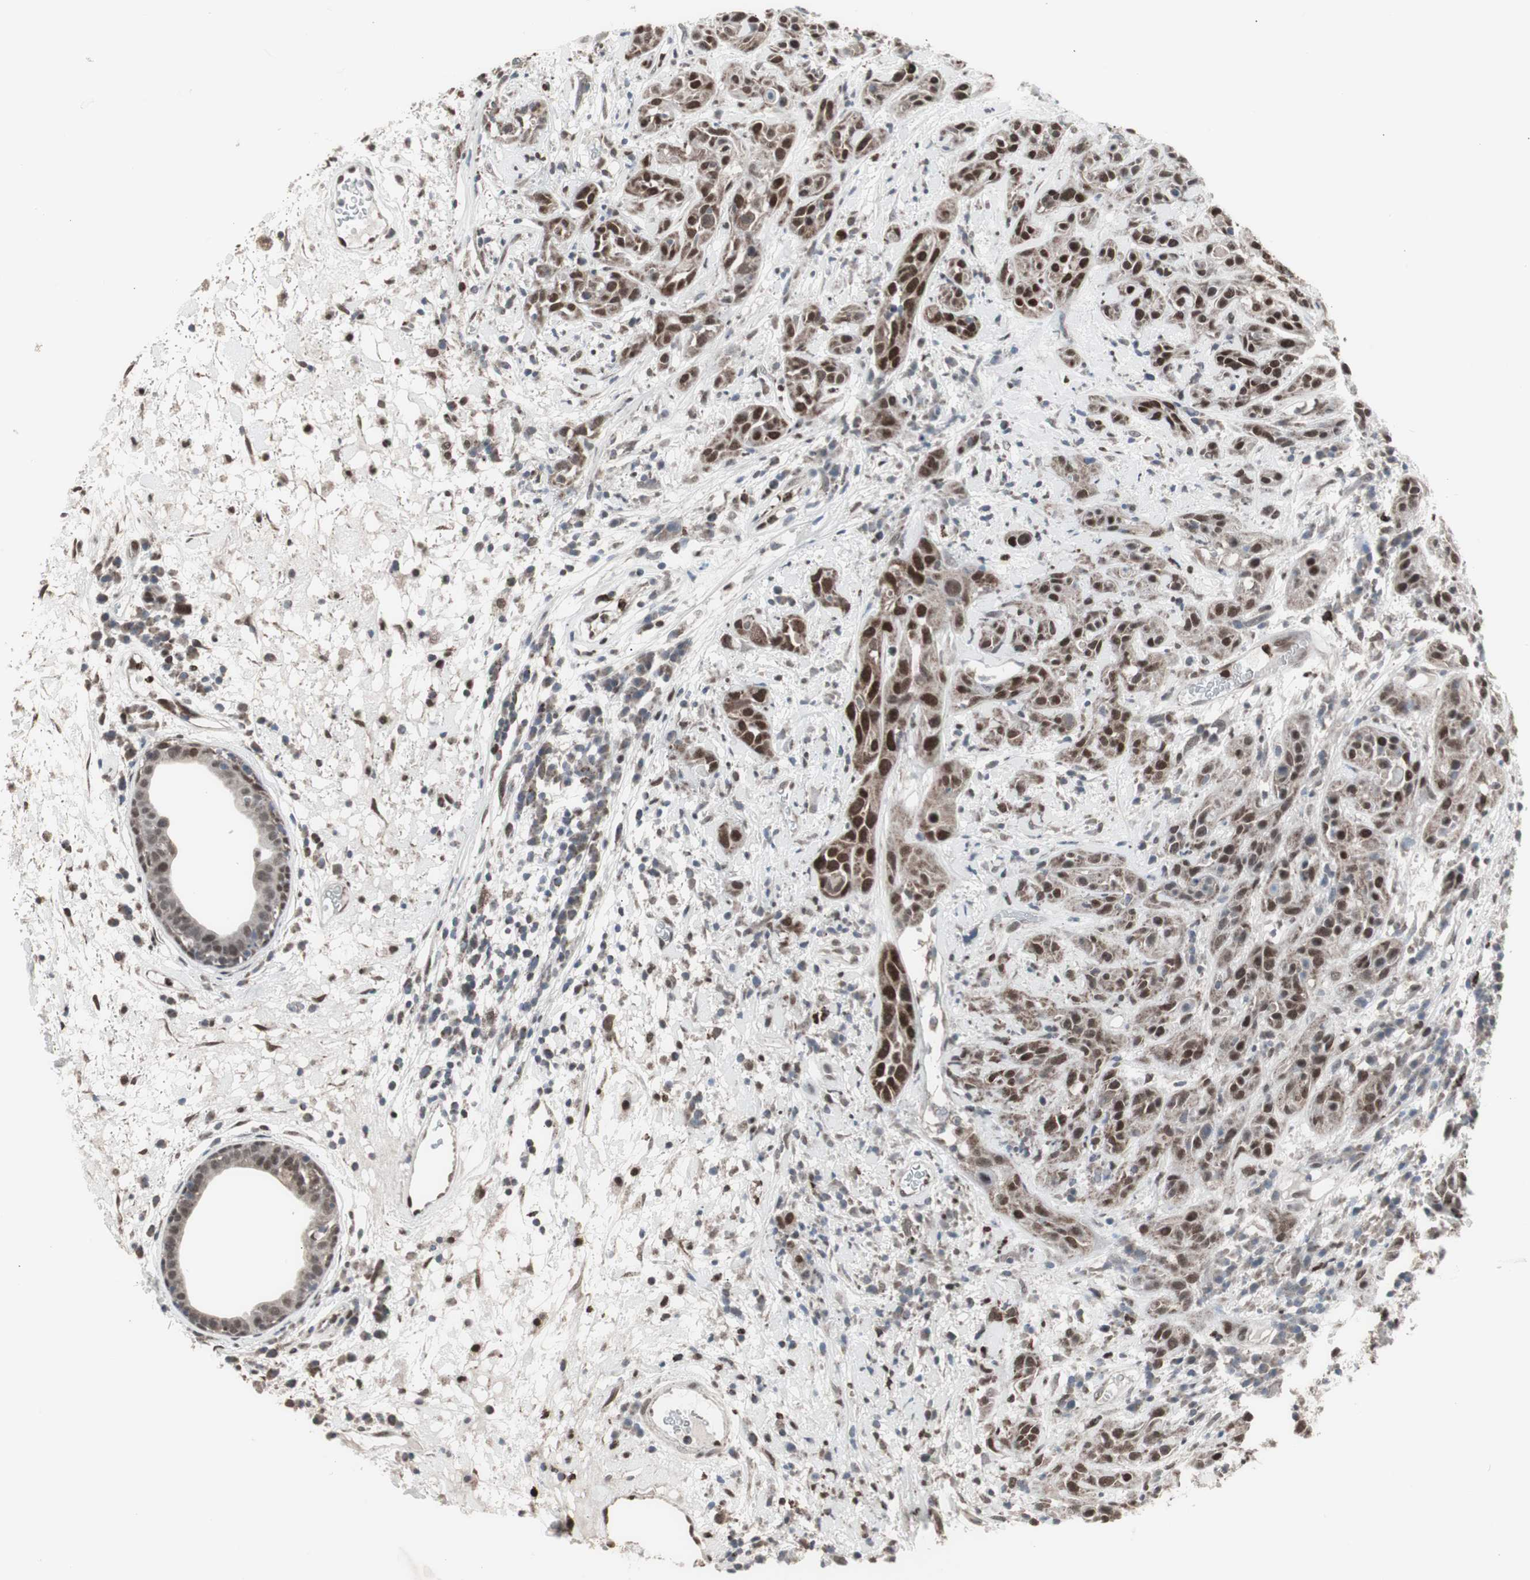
{"staining": {"intensity": "strong", "quantity": ">75%", "location": "nuclear"}, "tissue": "head and neck cancer", "cell_type": "Tumor cells", "image_type": "cancer", "snomed": [{"axis": "morphology", "description": "Squamous cell carcinoma, NOS"}, {"axis": "topography", "description": "Head-Neck"}], "caption": "Immunohistochemistry (IHC) (DAB) staining of squamous cell carcinoma (head and neck) reveals strong nuclear protein positivity in approximately >75% of tumor cells.", "gene": "RXRA", "patient": {"sex": "male", "age": 62}}